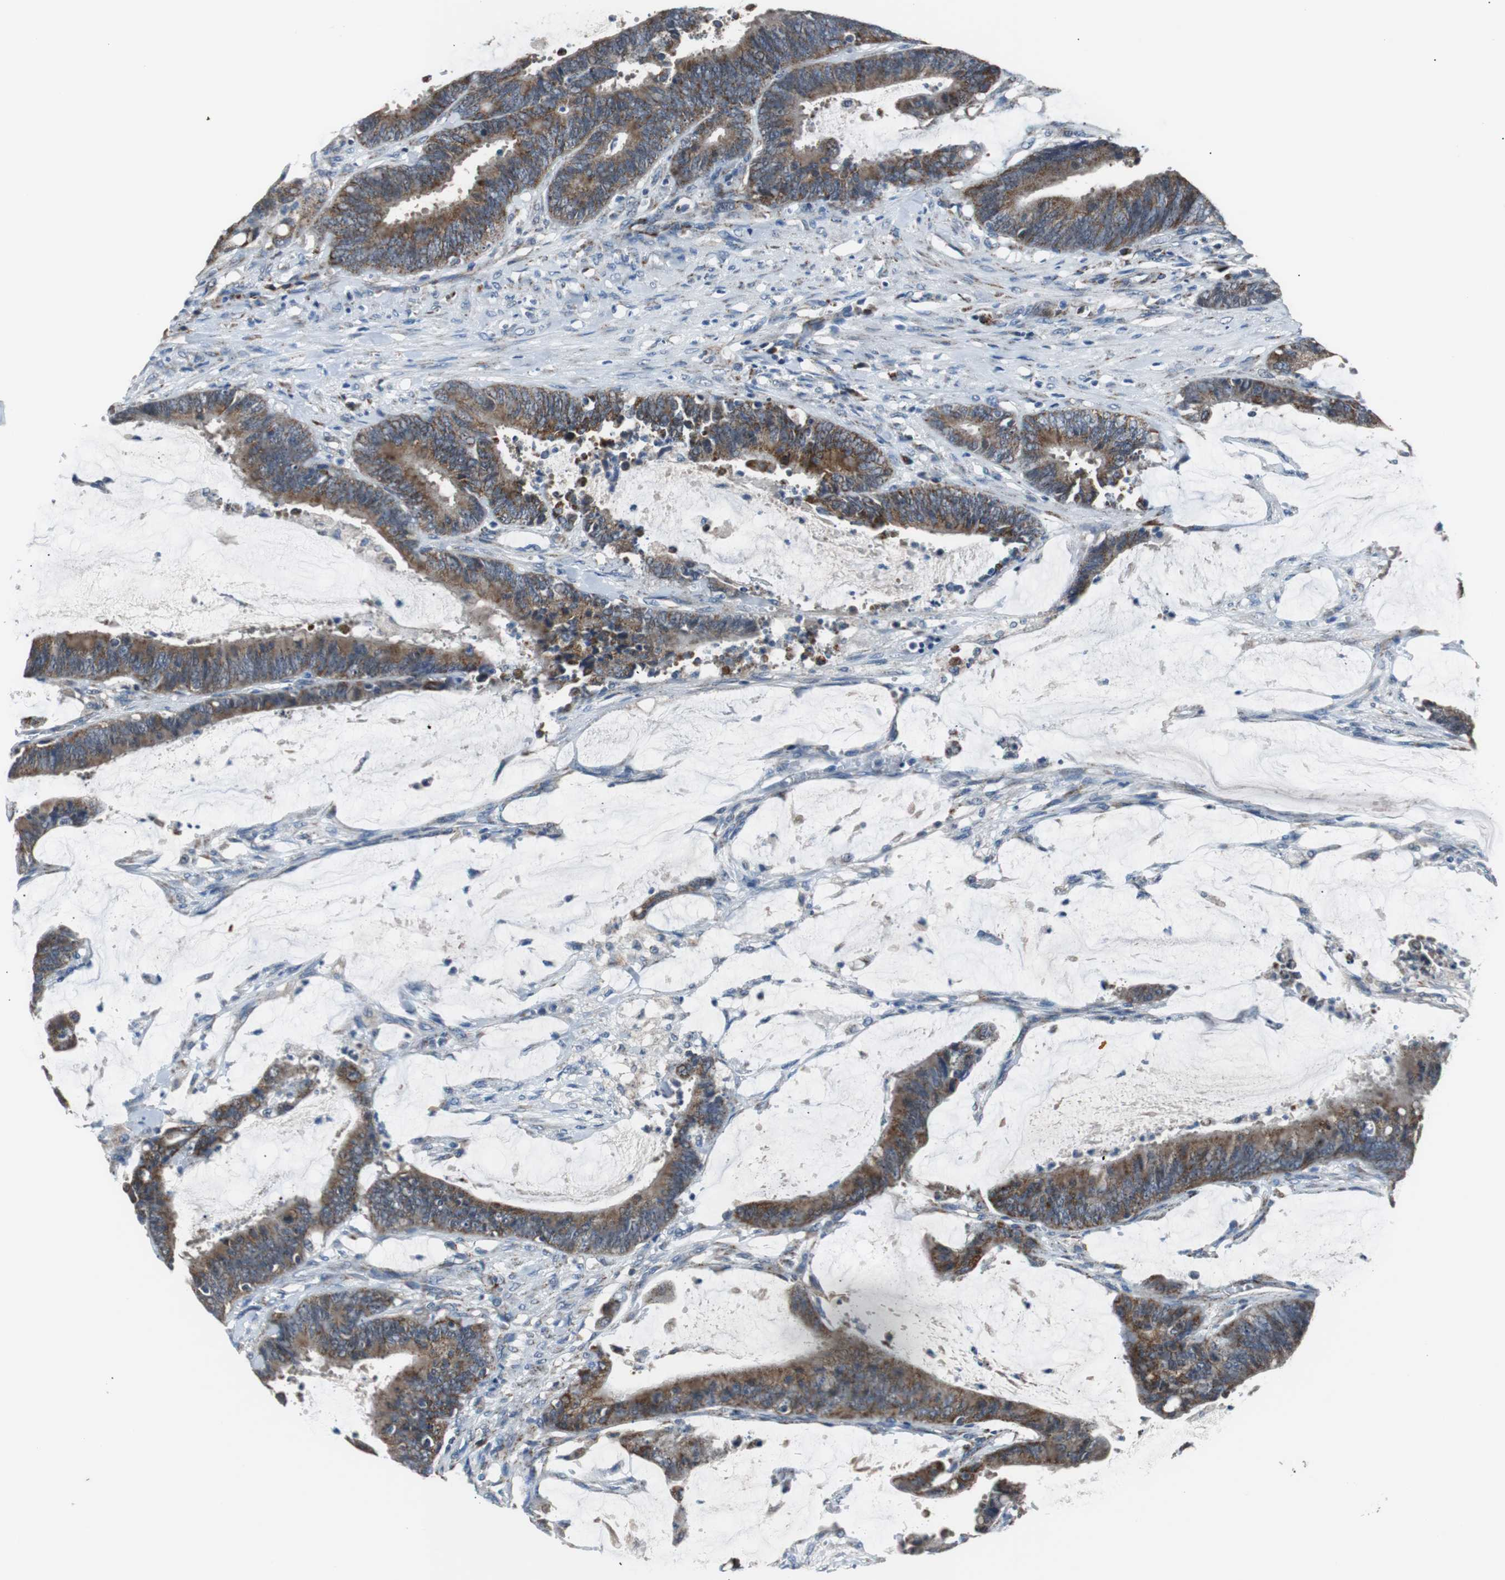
{"staining": {"intensity": "strong", "quantity": ">75%", "location": "cytoplasmic/membranous"}, "tissue": "colorectal cancer", "cell_type": "Tumor cells", "image_type": "cancer", "snomed": [{"axis": "morphology", "description": "Adenocarcinoma, NOS"}, {"axis": "topography", "description": "Rectum"}], "caption": "The immunohistochemical stain shows strong cytoplasmic/membranous staining in tumor cells of adenocarcinoma (colorectal) tissue. The protein of interest is shown in brown color, while the nuclei are stained blue.", "gene": "PITRM1", "patient": {"sex": "female", "age": 66}}